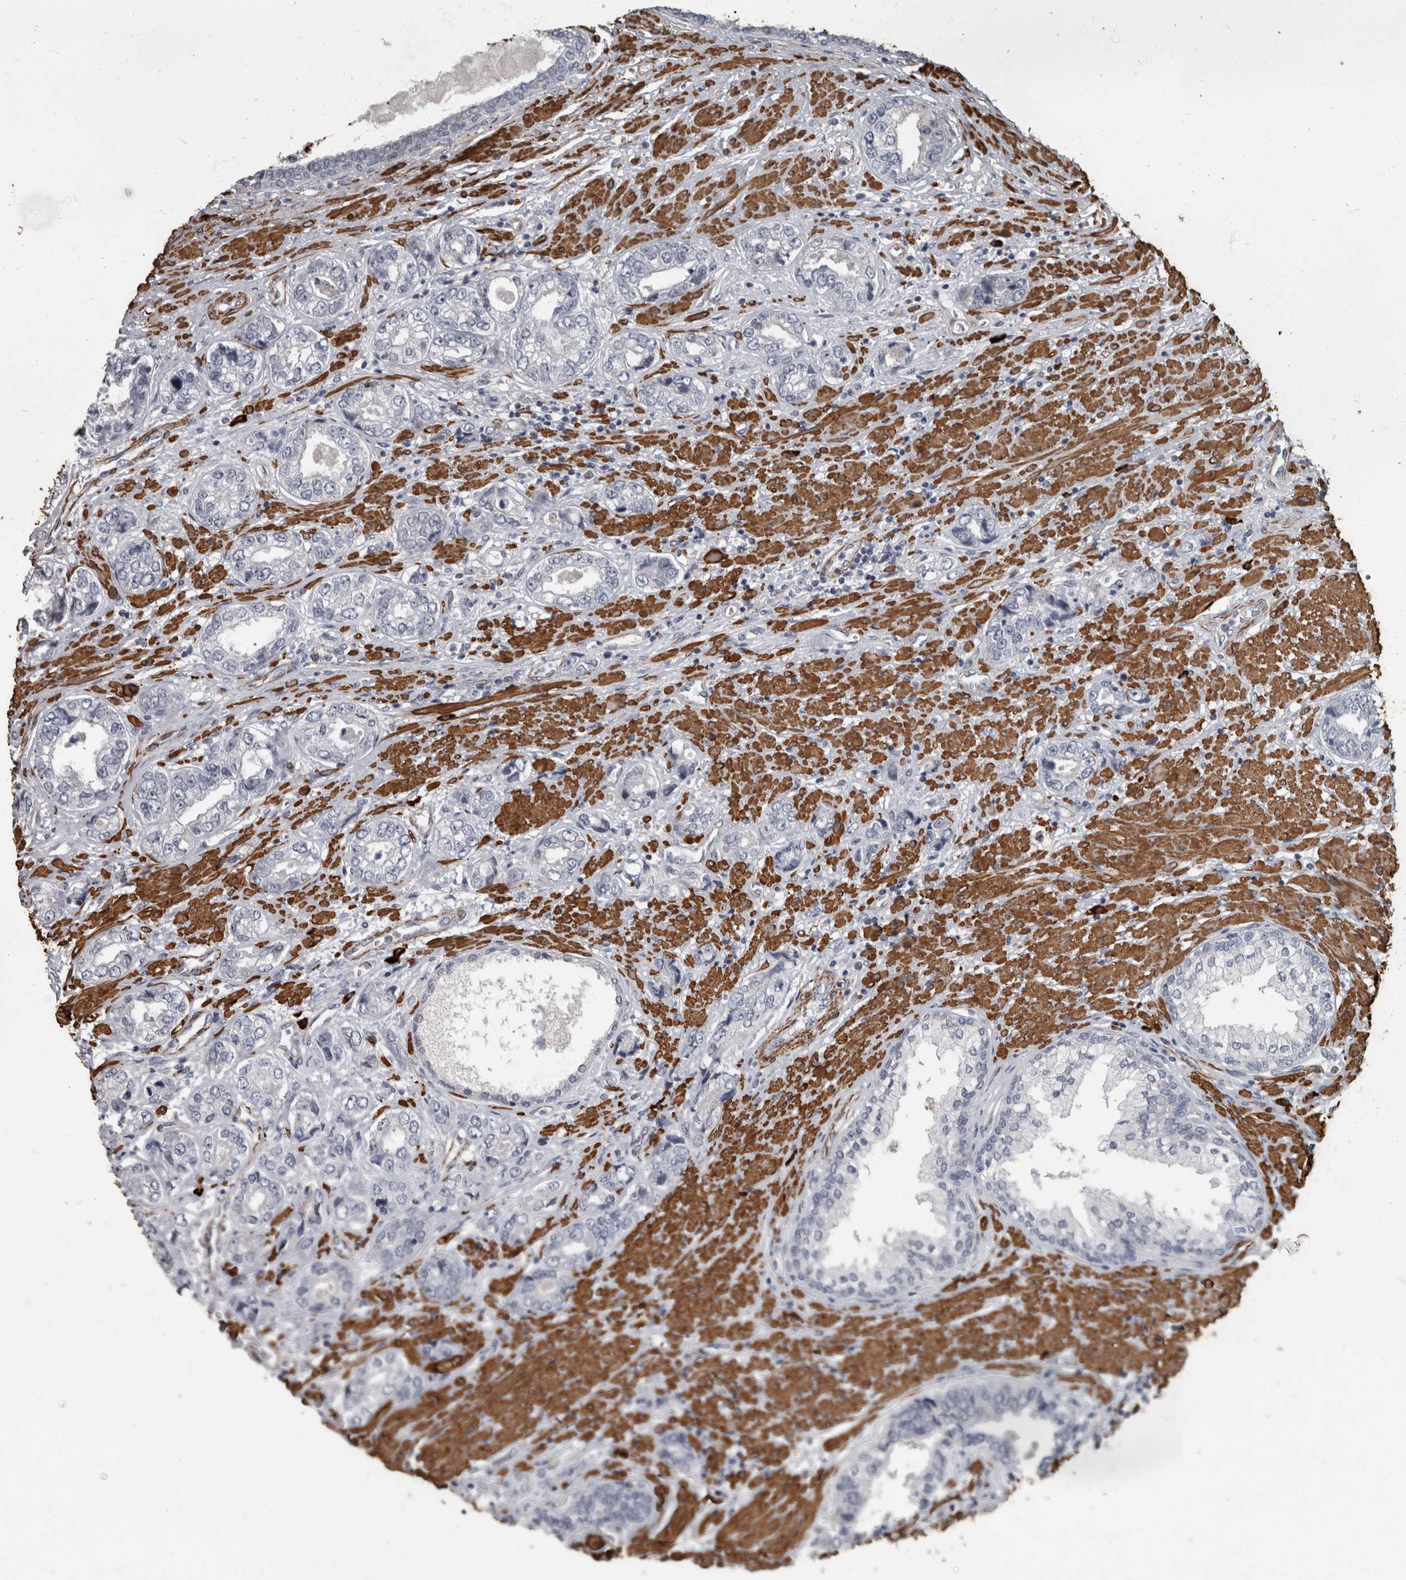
{"staining": {"intensity": "negative", "quantity": "none", "location": "none"}, "tissue": "prostate cancer", "cell_type": "Tumor cells", "image_type": "cancer", "snomed": [{"axis": "morphology", "description": "Adenocarcinoma, High grade"}, {"axis": "topography", "description": "Prostate"}], "caption": "Immunohistochemistry image of neoplastic tissue: prostate cancer (high-grade adenocarcinoma) stained with DAB exhibits no significant protein expression in tumor cells.", "gene": "MASTL", "patient": {"sex": "male", "age": 61}}